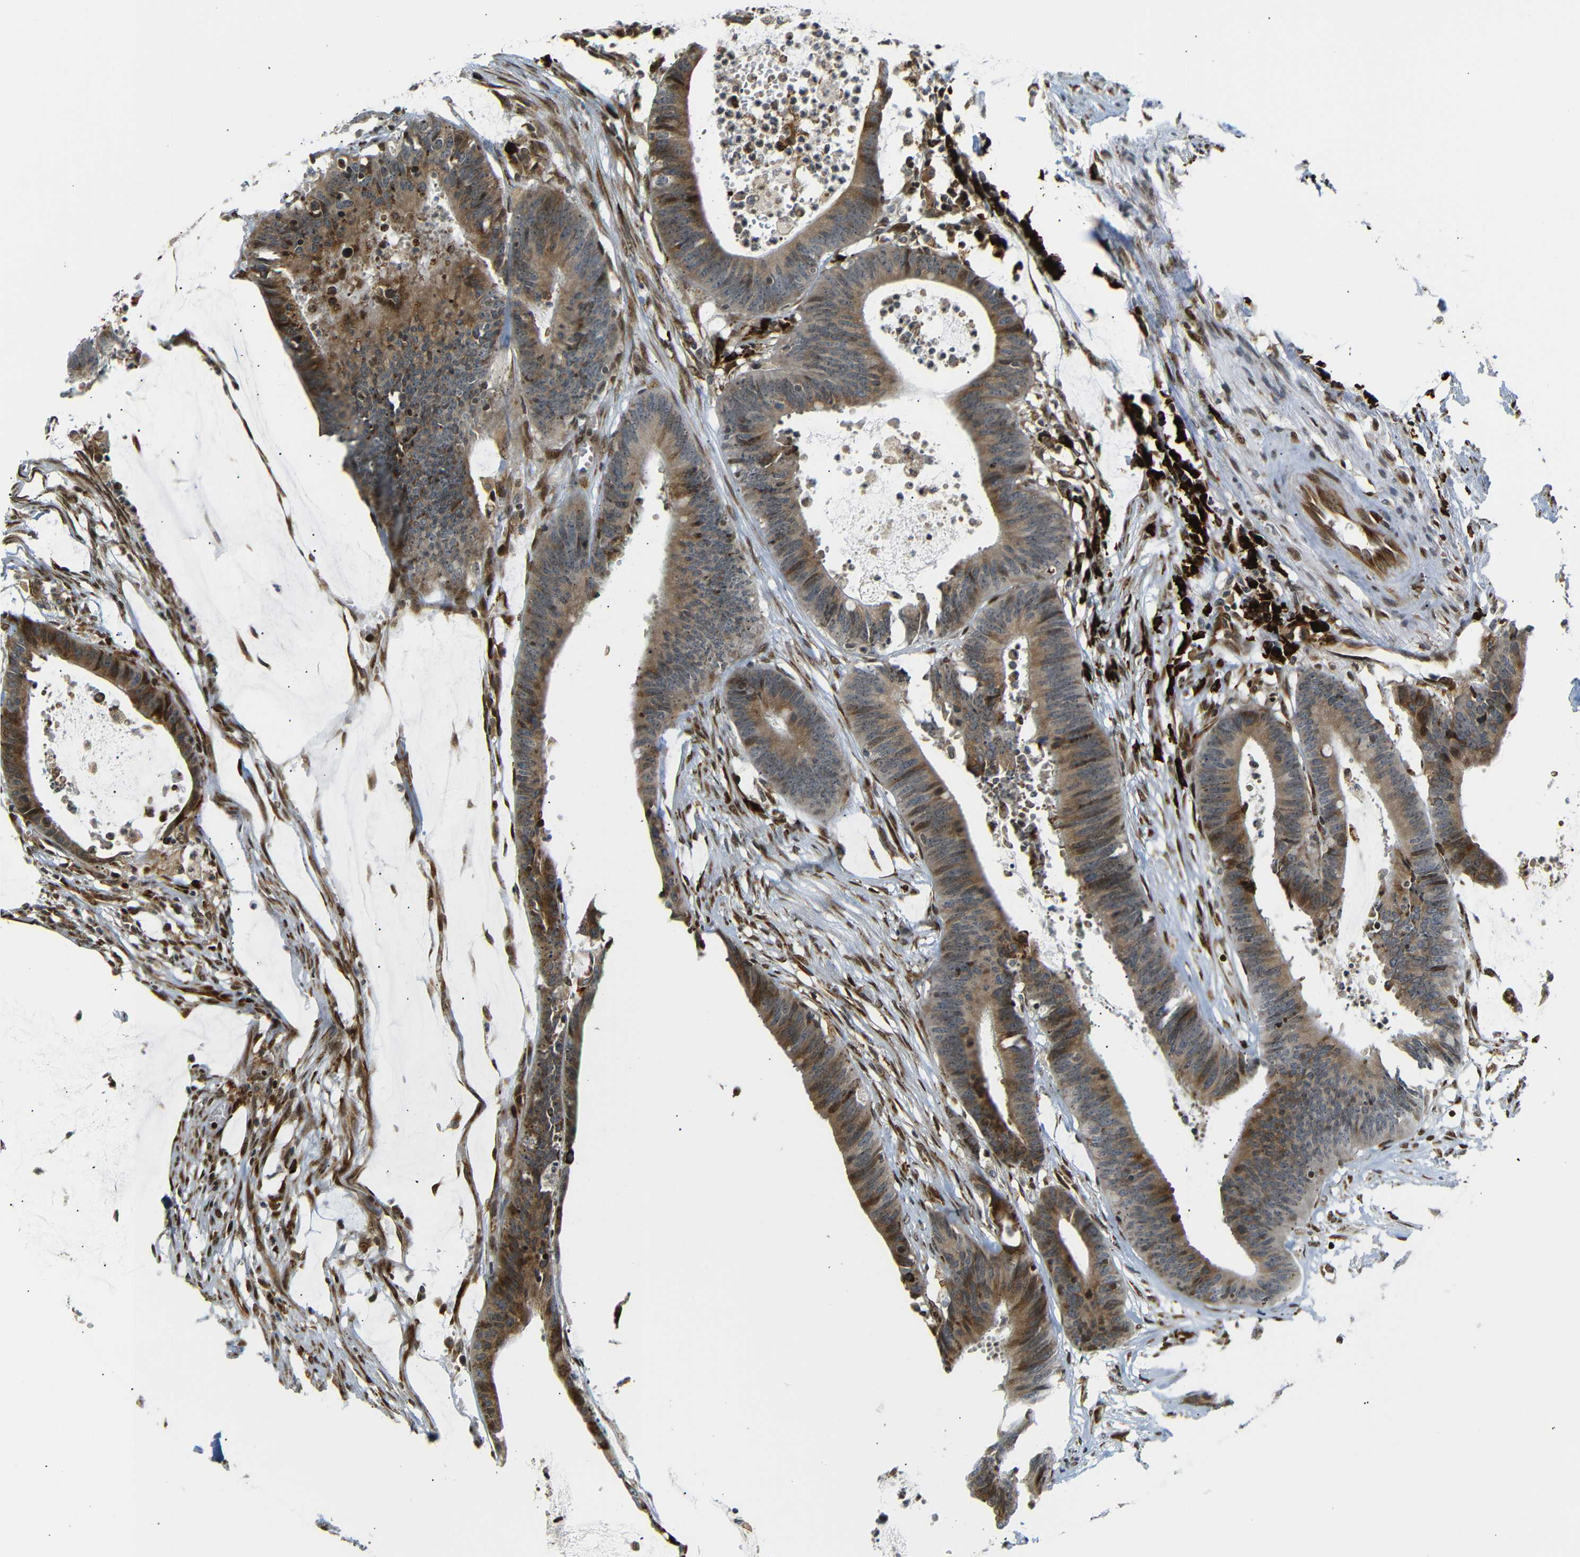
{"staining": {"intensity": "moderate", "quantity": ">75%", "location": "cytoplasmic/membranous"}, "tissue": "colorectal cancer", "cell_type": "Tumor cells", "image_type": "cancer", "snomed": [{"axis": "morphology", "description": "Adenocarcinoma, NOS"}, {"axis": "topography", "description": "Rectum"}], "caption": "A photomicrograph showing moderate cytoplasmic/membranous staining in about >75% of tumor cells in colorectal cancer, as visualized by brown immunohistochemical staining.", "gene": "SPCS2", "patient": {"sex": "female", "age": 66}}